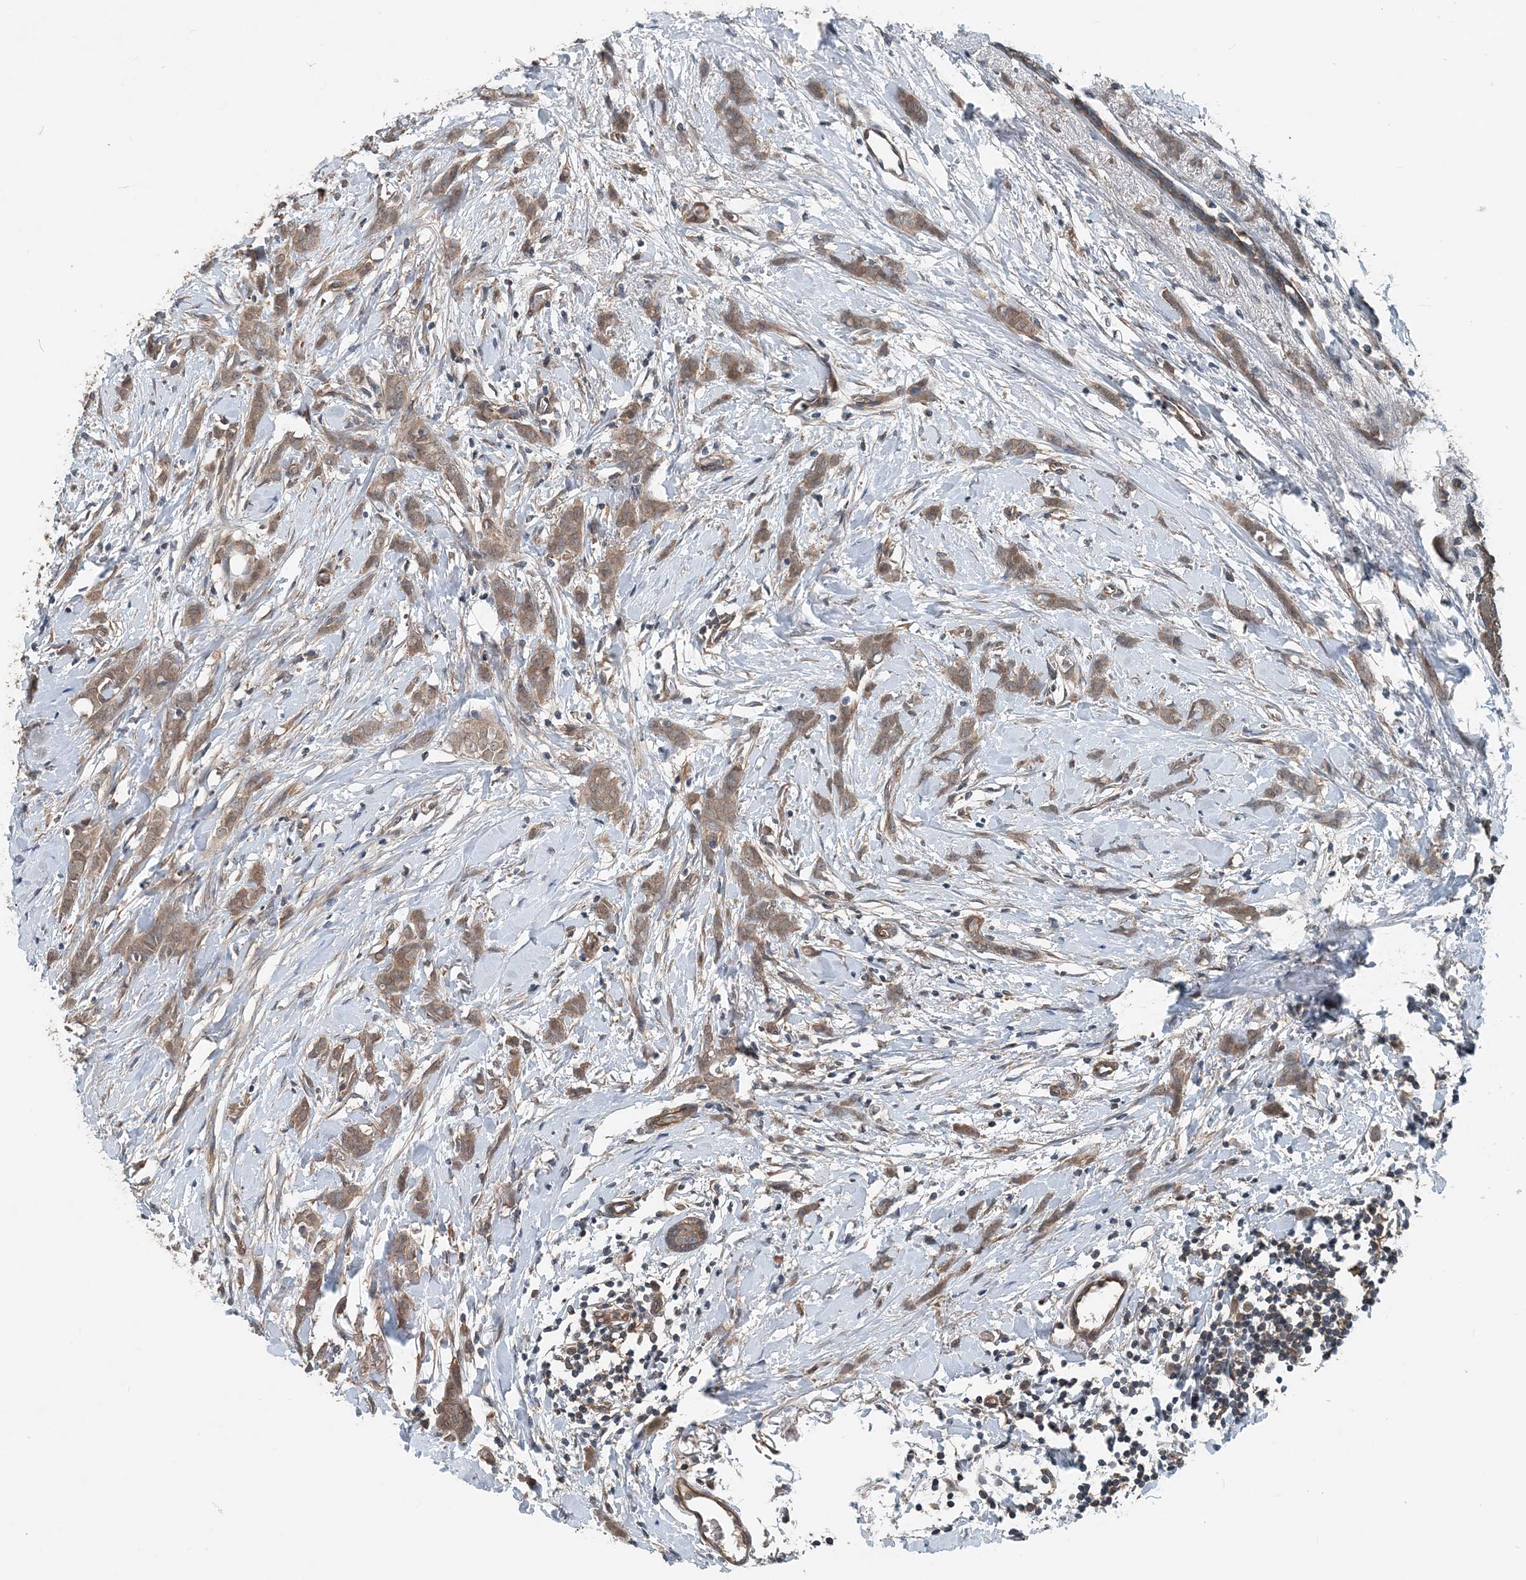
{"staining": {"intensity": "moderate", "quantity": ">75%", "location": "cytoplasmic/membranous"}, "tissue": "breast cancer", "cell_type": "Tumor cells", "image_type": "cancer", "snomed": [{"axis": "morphology", "description": "Lobular carcinoma, in situ"}, {"axis": "morphology", "description": "Lobular carcinoma"}, {"axis": "topography", "description": "Breast"}], "caption": "Immunohistochemical staining of human lobular carcinoma in situ (breast) displays moderate cytoplasmic/membranous protein staining in about >75% of tumor cells.", "gene": "SMPD3", "patient": {"sex": "female", "age": 41}}